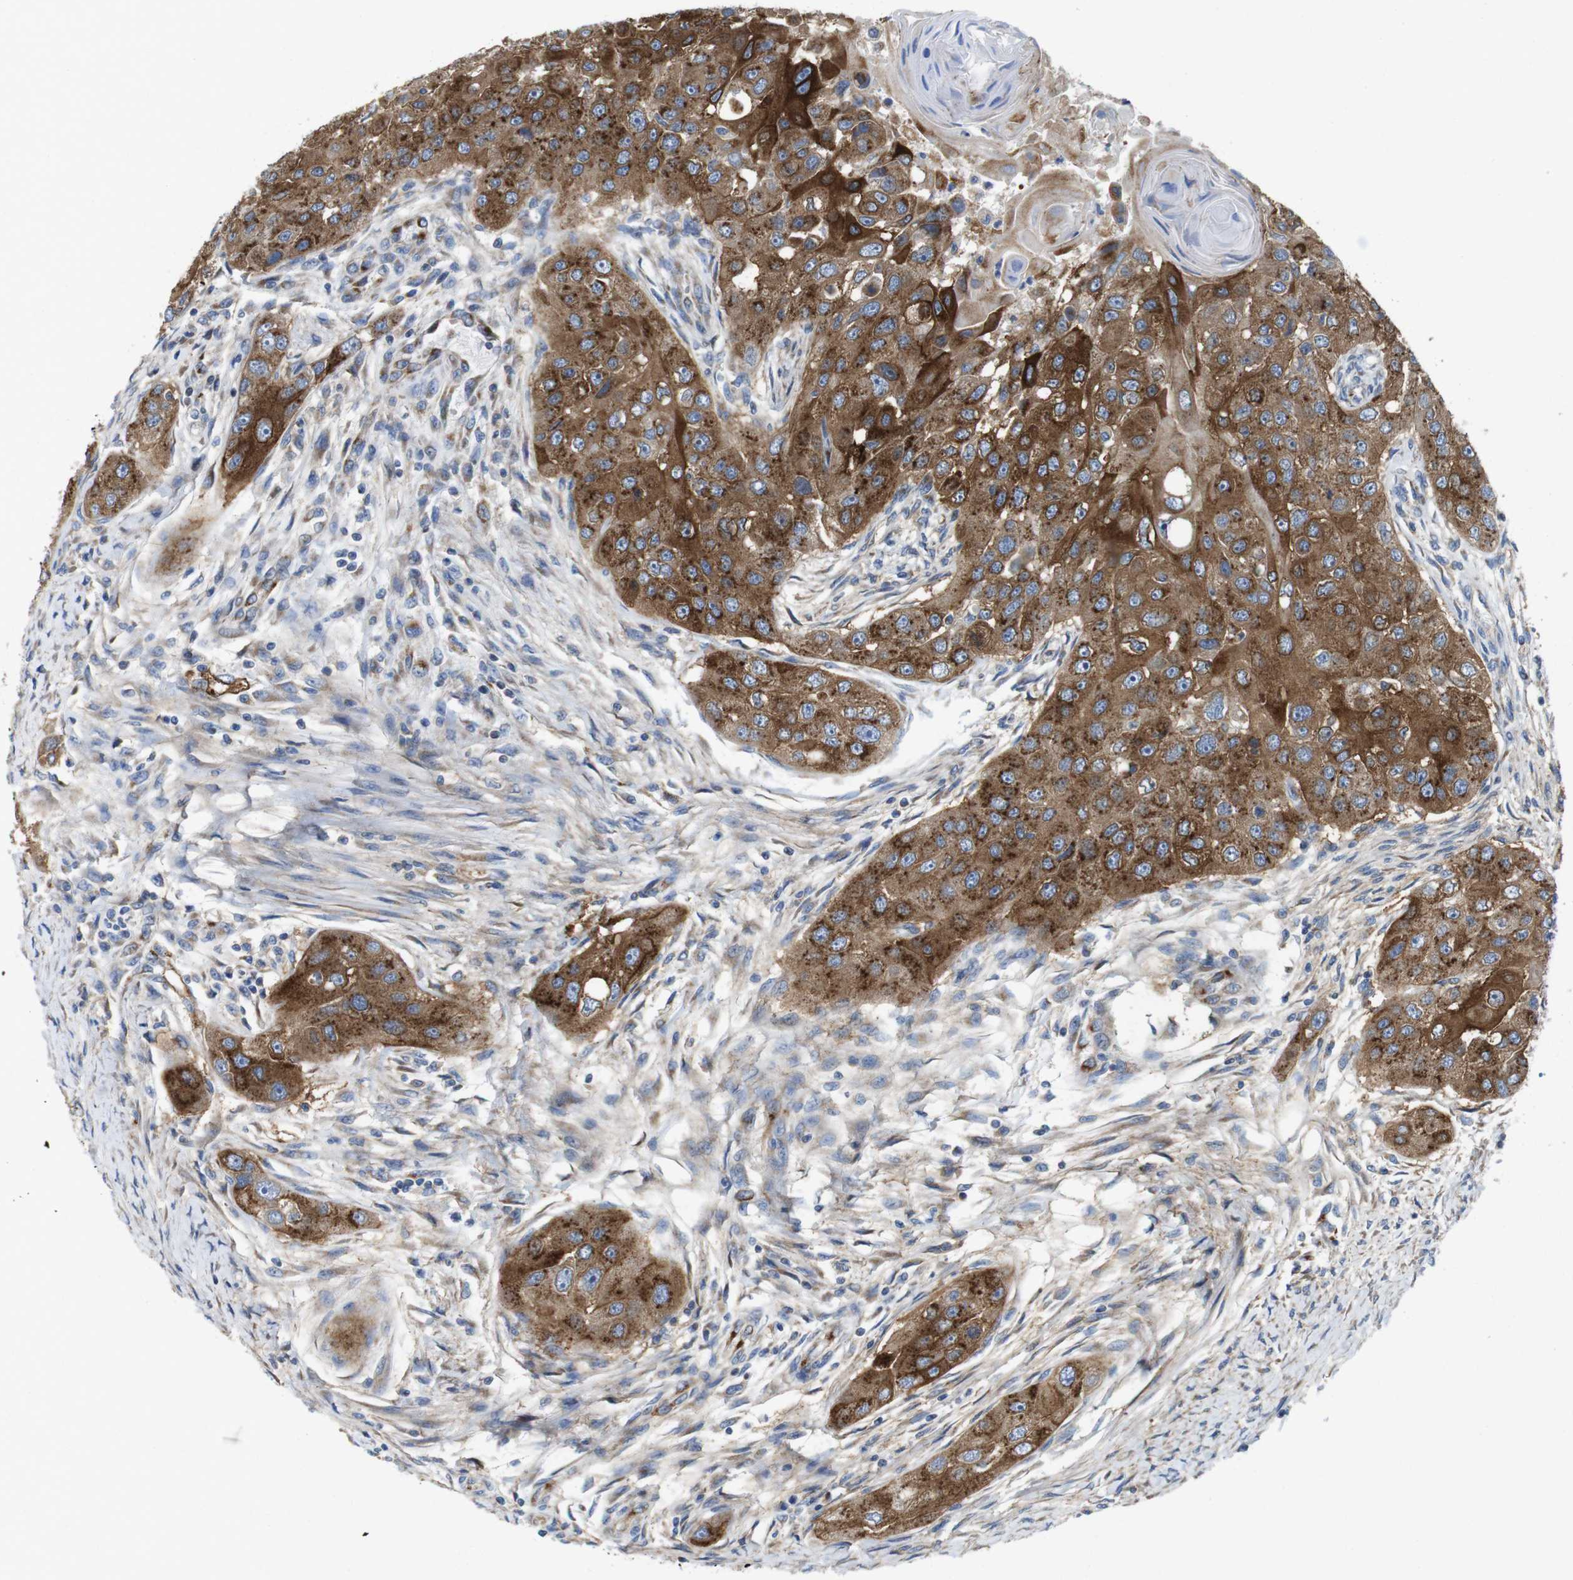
{"staining": {"intensity": "strong", "quantity": "25%-75%", "location": "cytoplasmic/membranous"}, "tissue": "head and neck cancer", "cell_type": "Tumor cells", "image_type": "cancer", "snomed": [{"axis": "morphology", "description": "Normal tissue, NOS"}, {"axis": "morphology", "description": "Squamous cell carcinoma, NOS"}, {"axis": "topography", "description": "Skeletal muscle"}, {"axis": "topography", "description": "Head-Neck"}], "caption": "Head and neck cancer (squamous cell carcinoma) tissue reveals strong cytoplasmic/membranous staining in approximately 25%-75% of tumor cells, visualized by immunohistochemistry.", "gene": "EFCAB14", "patient": {"sex": "male", "age": 51}}